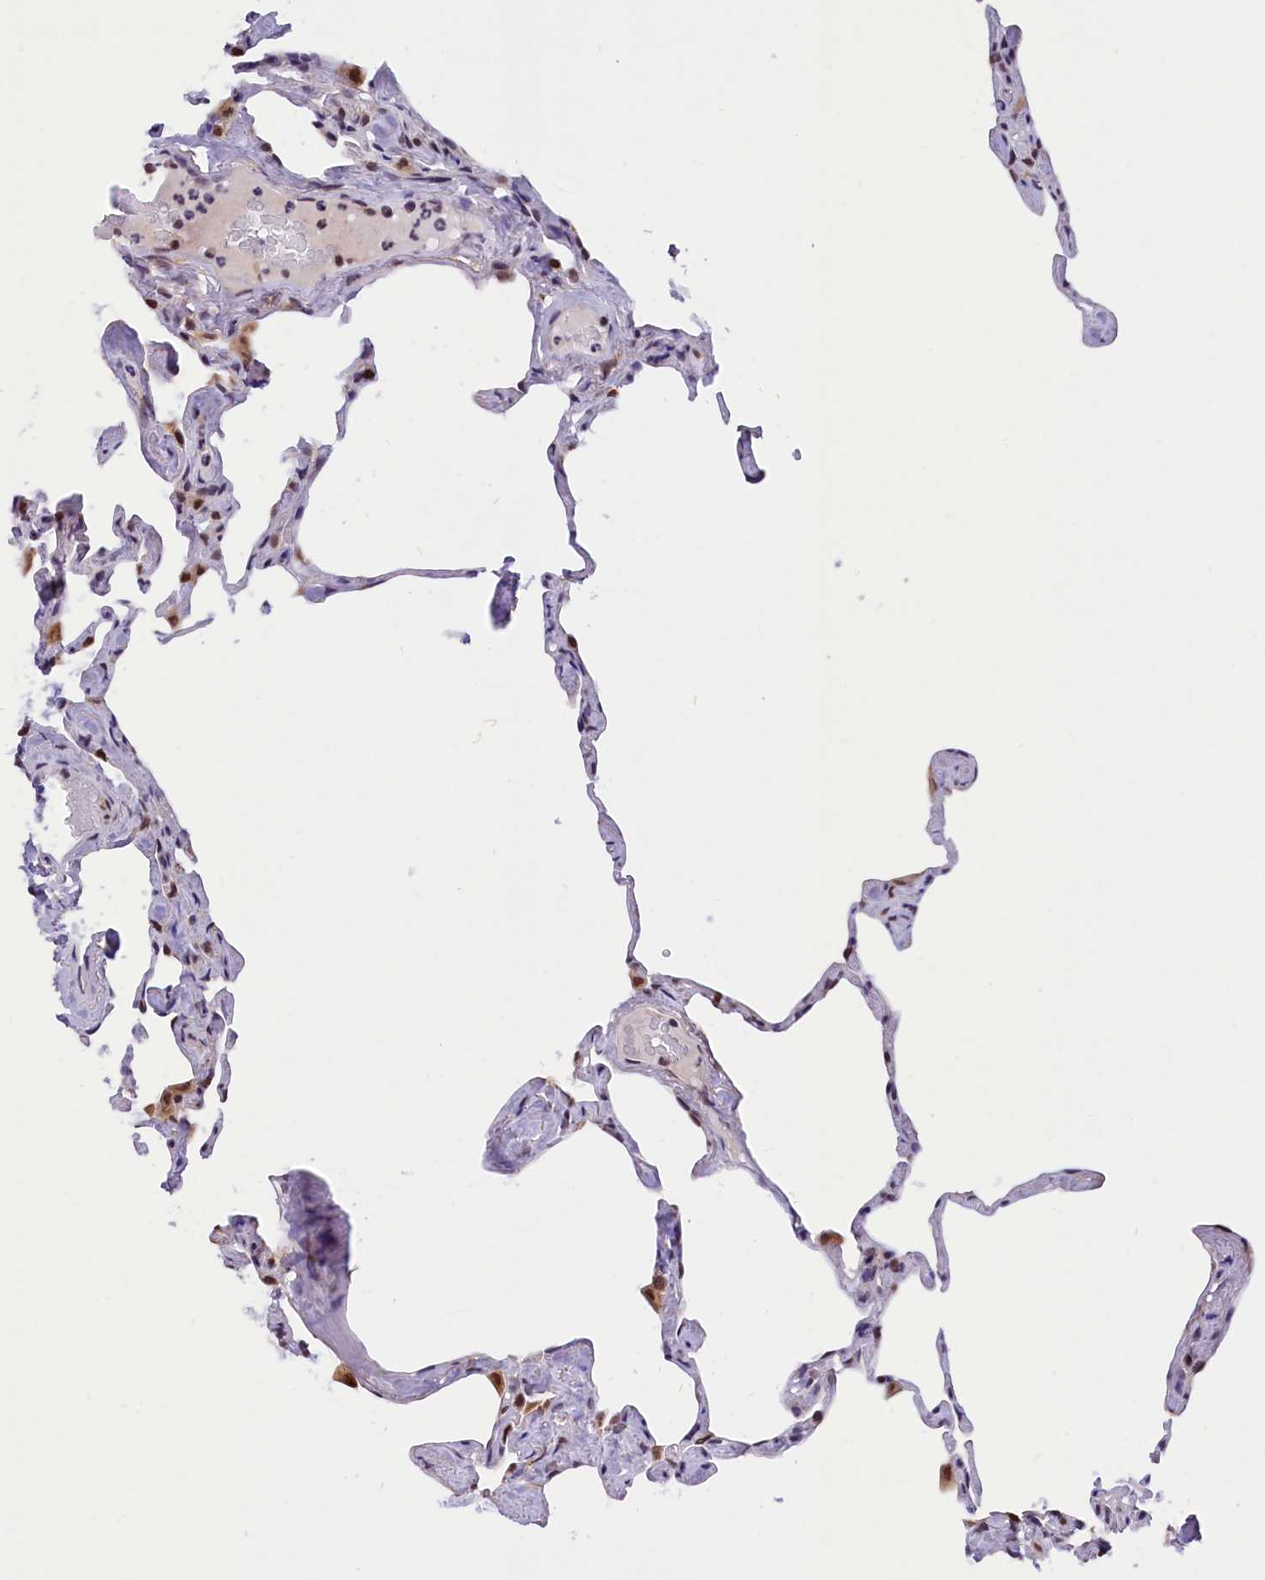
{"staining": {"intensity": "moderate", "quantity": "<25%", "location": "nuclear"}, "tissue": "lung", "cell_type": "Alveolar cells", "image_type": "normal", "snomed": [{"axis": "morphology", "description": "Normal tissue, NOS"}, {"axis": "topography", "description": "Lung"}], "caption": "An immunohistochemistry micrograph of normal tissue is shown. Protein staining in brown labels moderate nuclear positivity in lung within alveolar cells.", "gene": "CDYL2", "patient": {"sex": "male", "age": 65}}